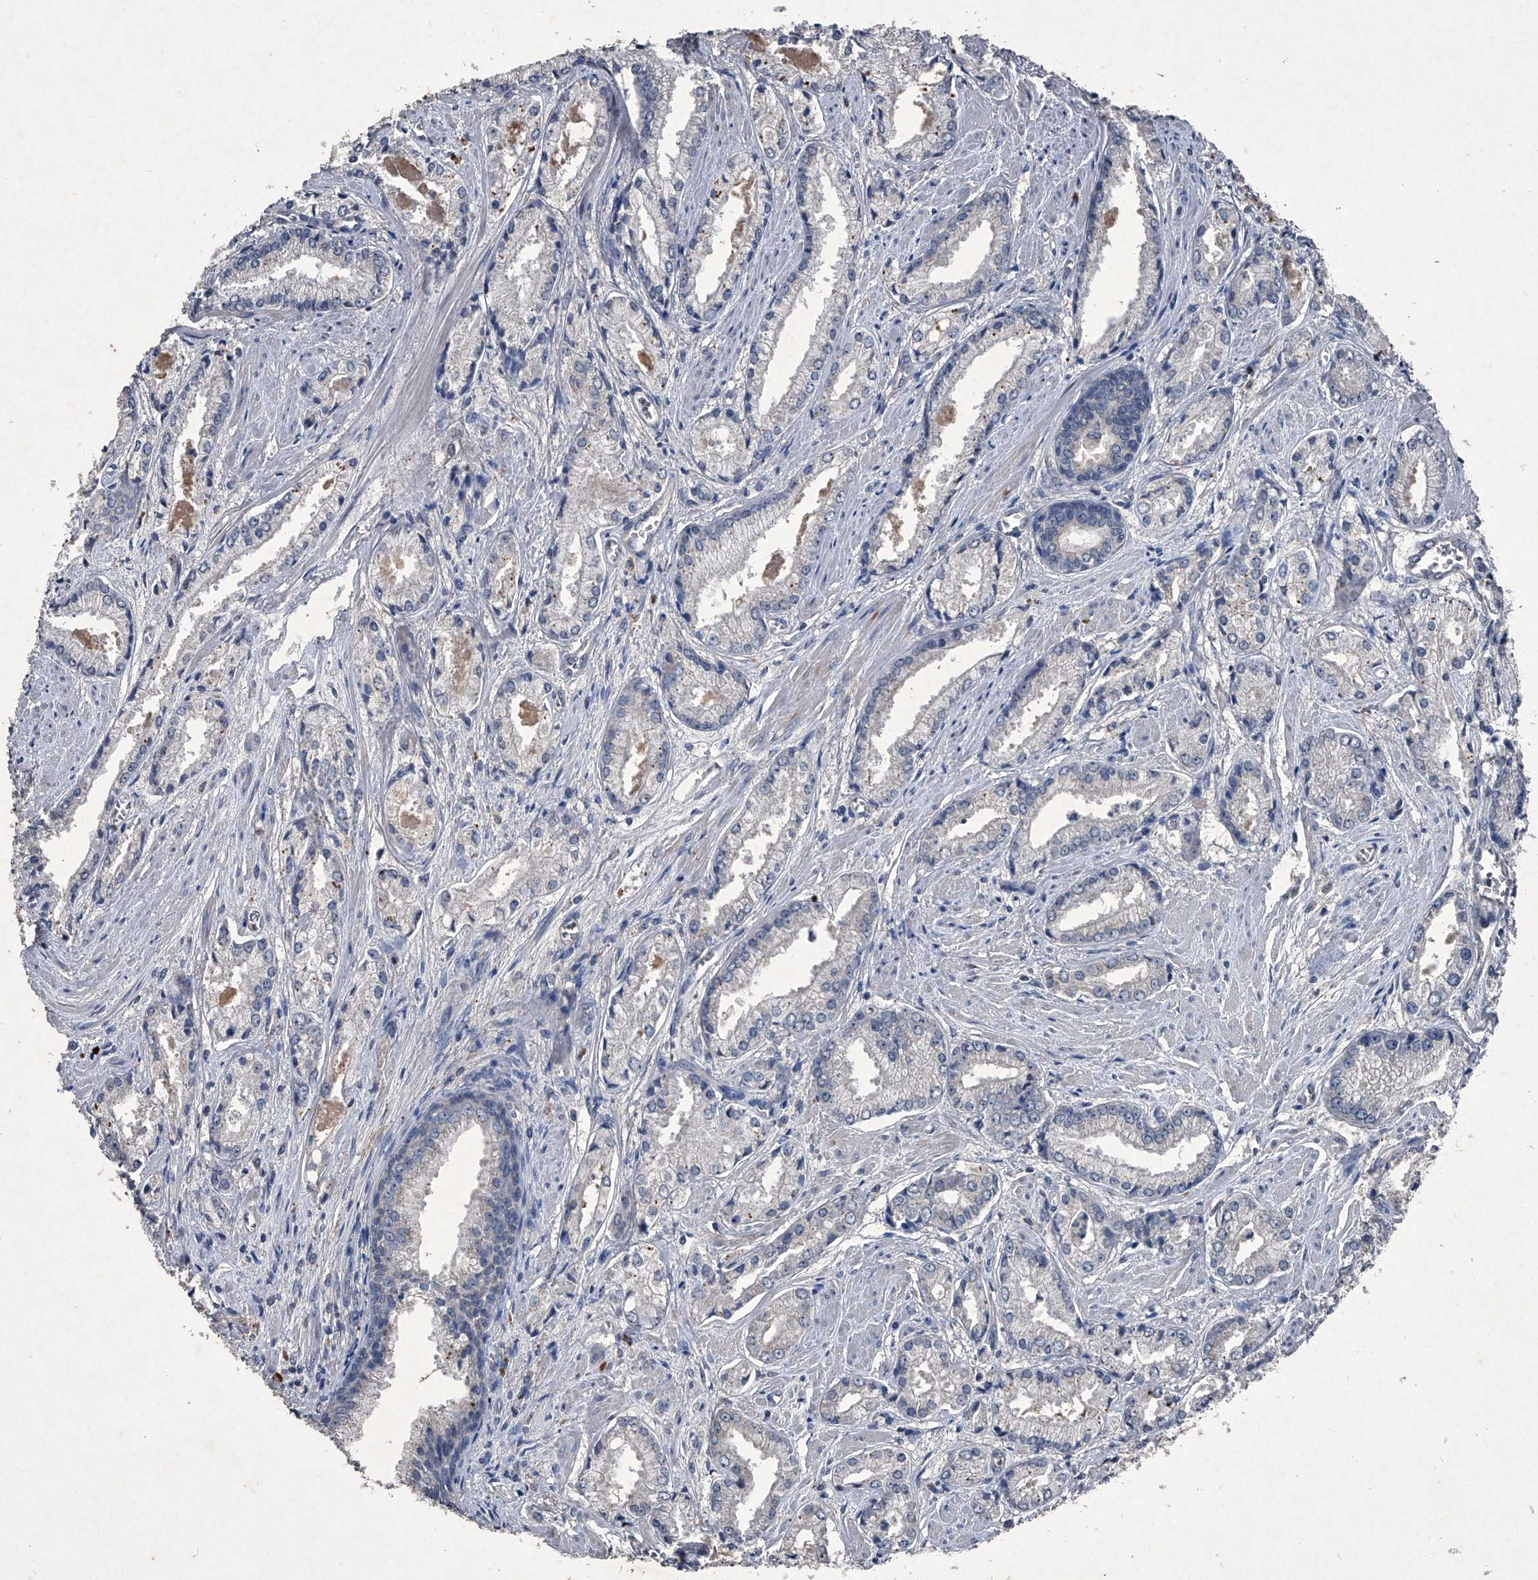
{"staining": {"intensity": "negative", "quantity": "none", "location": "none"}, "tissue": "prostate cancer", "cell_type": "Tumor cells", "image_type": "cancer", "snomed": [{"axis": "morphology", "description": "Adenocarcinoma, Low grade"}, {"axis": "topography", "description": "Prostate"}], "caption": "The micrograph reveals no staining of tumor cells in prostate low-grade adenocarcinoma.", "gene": "MAPKAP1", "patient": {"sex": "male", "age": 54}}